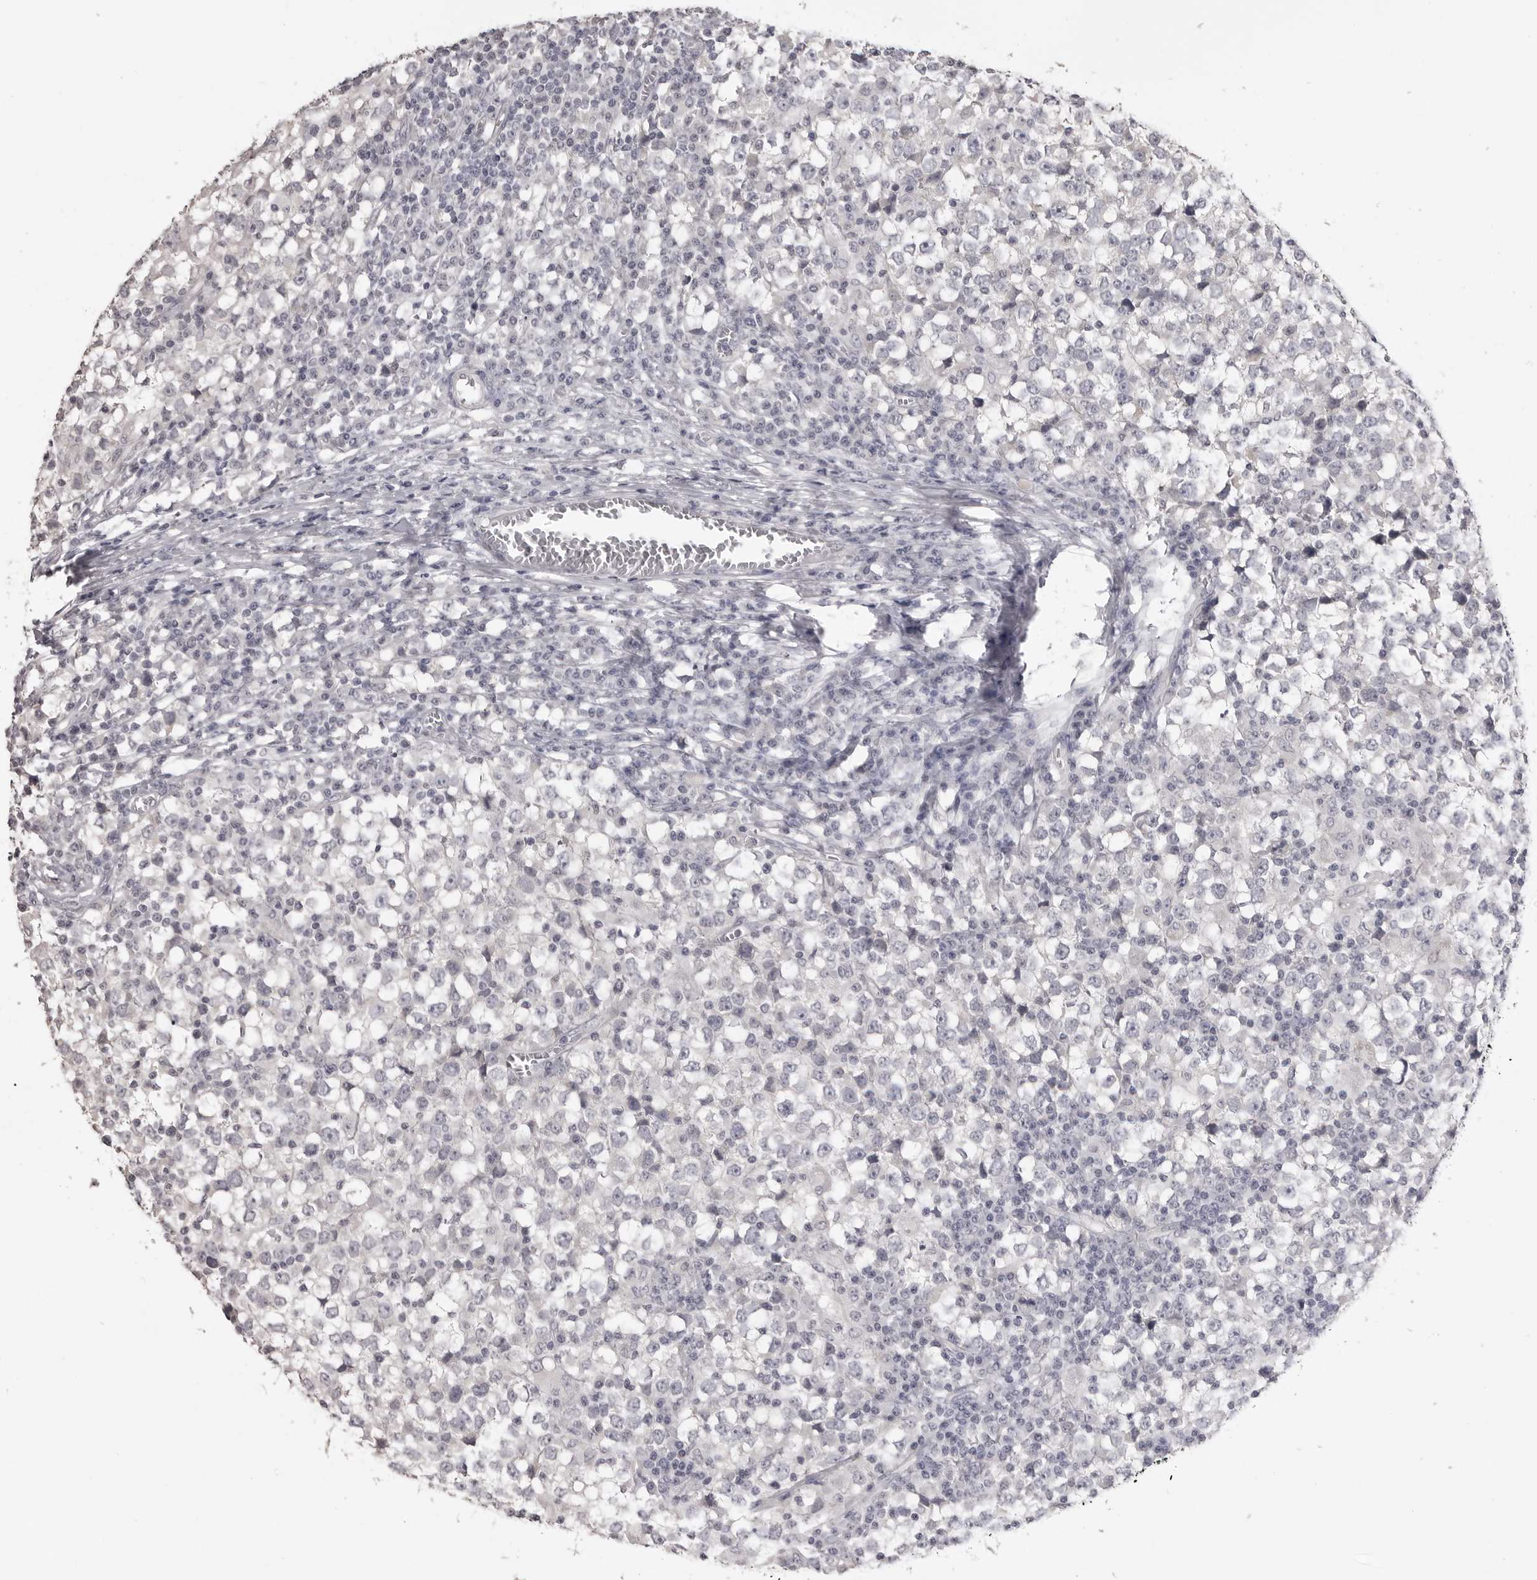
{"staining": {"intensity": "negative", "quantity": "none", "location": "none"}, "tissue": "testis cancer", "cell_type": "Tumor cells", "image_type": "cancer", "snomed": [{"axis": "morphology", "description": "Seminoma, NOS"}, {"axis": "topography", "description": "Testis"}], "caption": "An IHC photomicrograph of testis cancer (seminoma) is shown. There is no staining in tumor cells of testis cancer (seminoma).", "gene": "GPN2", "patient": {"sex": "male", "age": 65}}